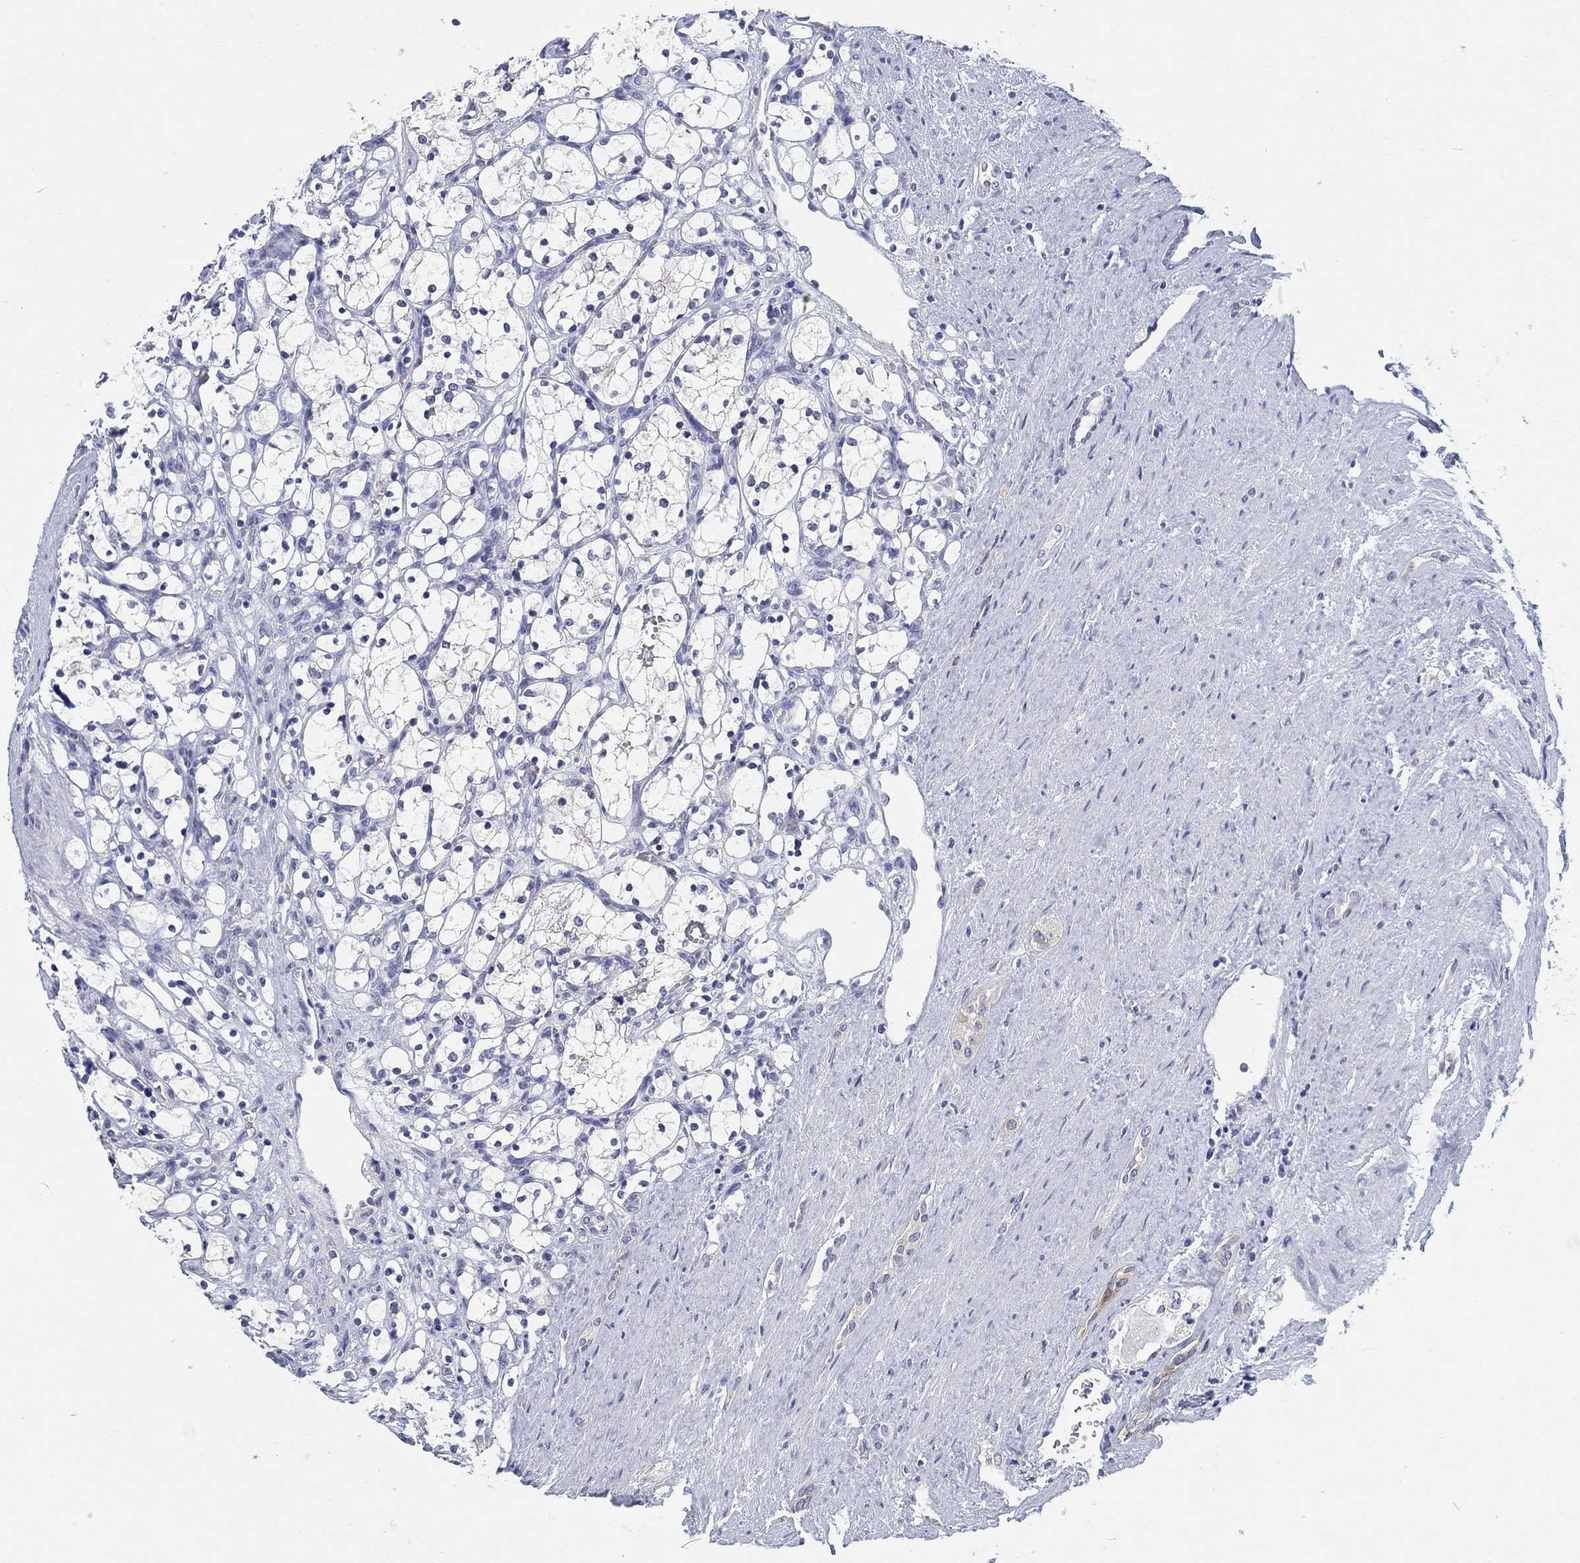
{"staining": {"intensity": "negative", "quantity": "none", "location": "none"}, "tissue": "renal cancer", "cell_type": "Tumor cells", "image_type": "cancer", "snomed": [{"axis": "morphology", "description": "Adenocarcinoma, NOS"}, {"axis": "topography", "description": "Kidney"}], "caption": "Renal cancer stained for a protein using immunohistochemistry (IHC) exhibits no staining tumor cells.", "gene": "CLUL1", "patient": {"sex": "female", "age": 69}}